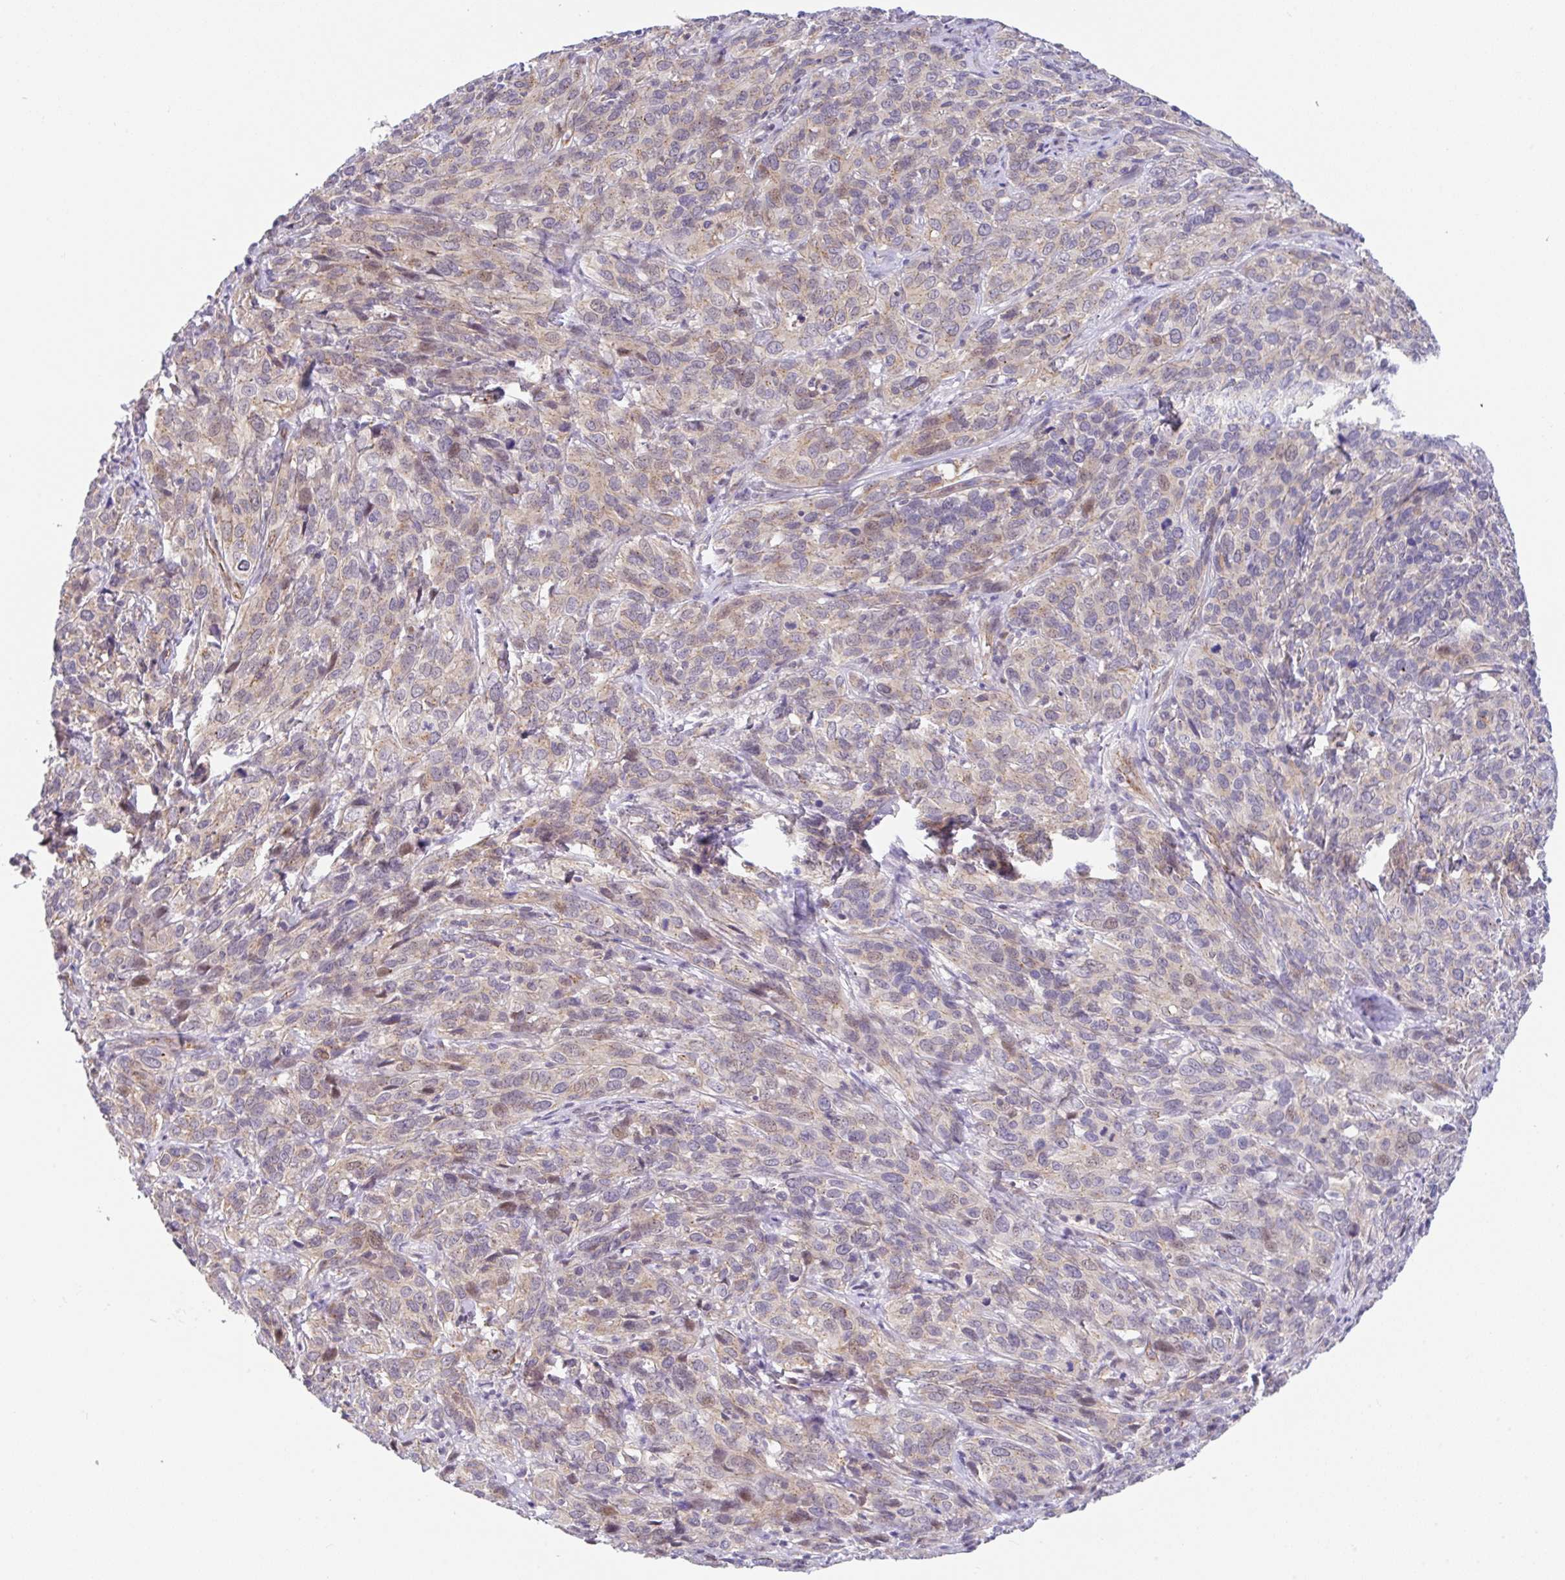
{"staining": {"intensity": "weak", "quantity": ">75%", "location": "cytoplasmic/membranous"}, "tissue": "cervical cancer", "cell_type": "Tumor cells", "image_type": "cancer", "snomed": [{"axis": "morphology", "description": "Squamous cell carcinoma, NOS"}, {"axis": "topography", "description": "Cervix"}], "caption": "A brown stain highlights weak cytoplasmic/membranous positivity of a protein in cervical squamous cell carcinoma tumor cells.", "gene": "CGNL1", "patient": {"sex": "female", "age": 51}}